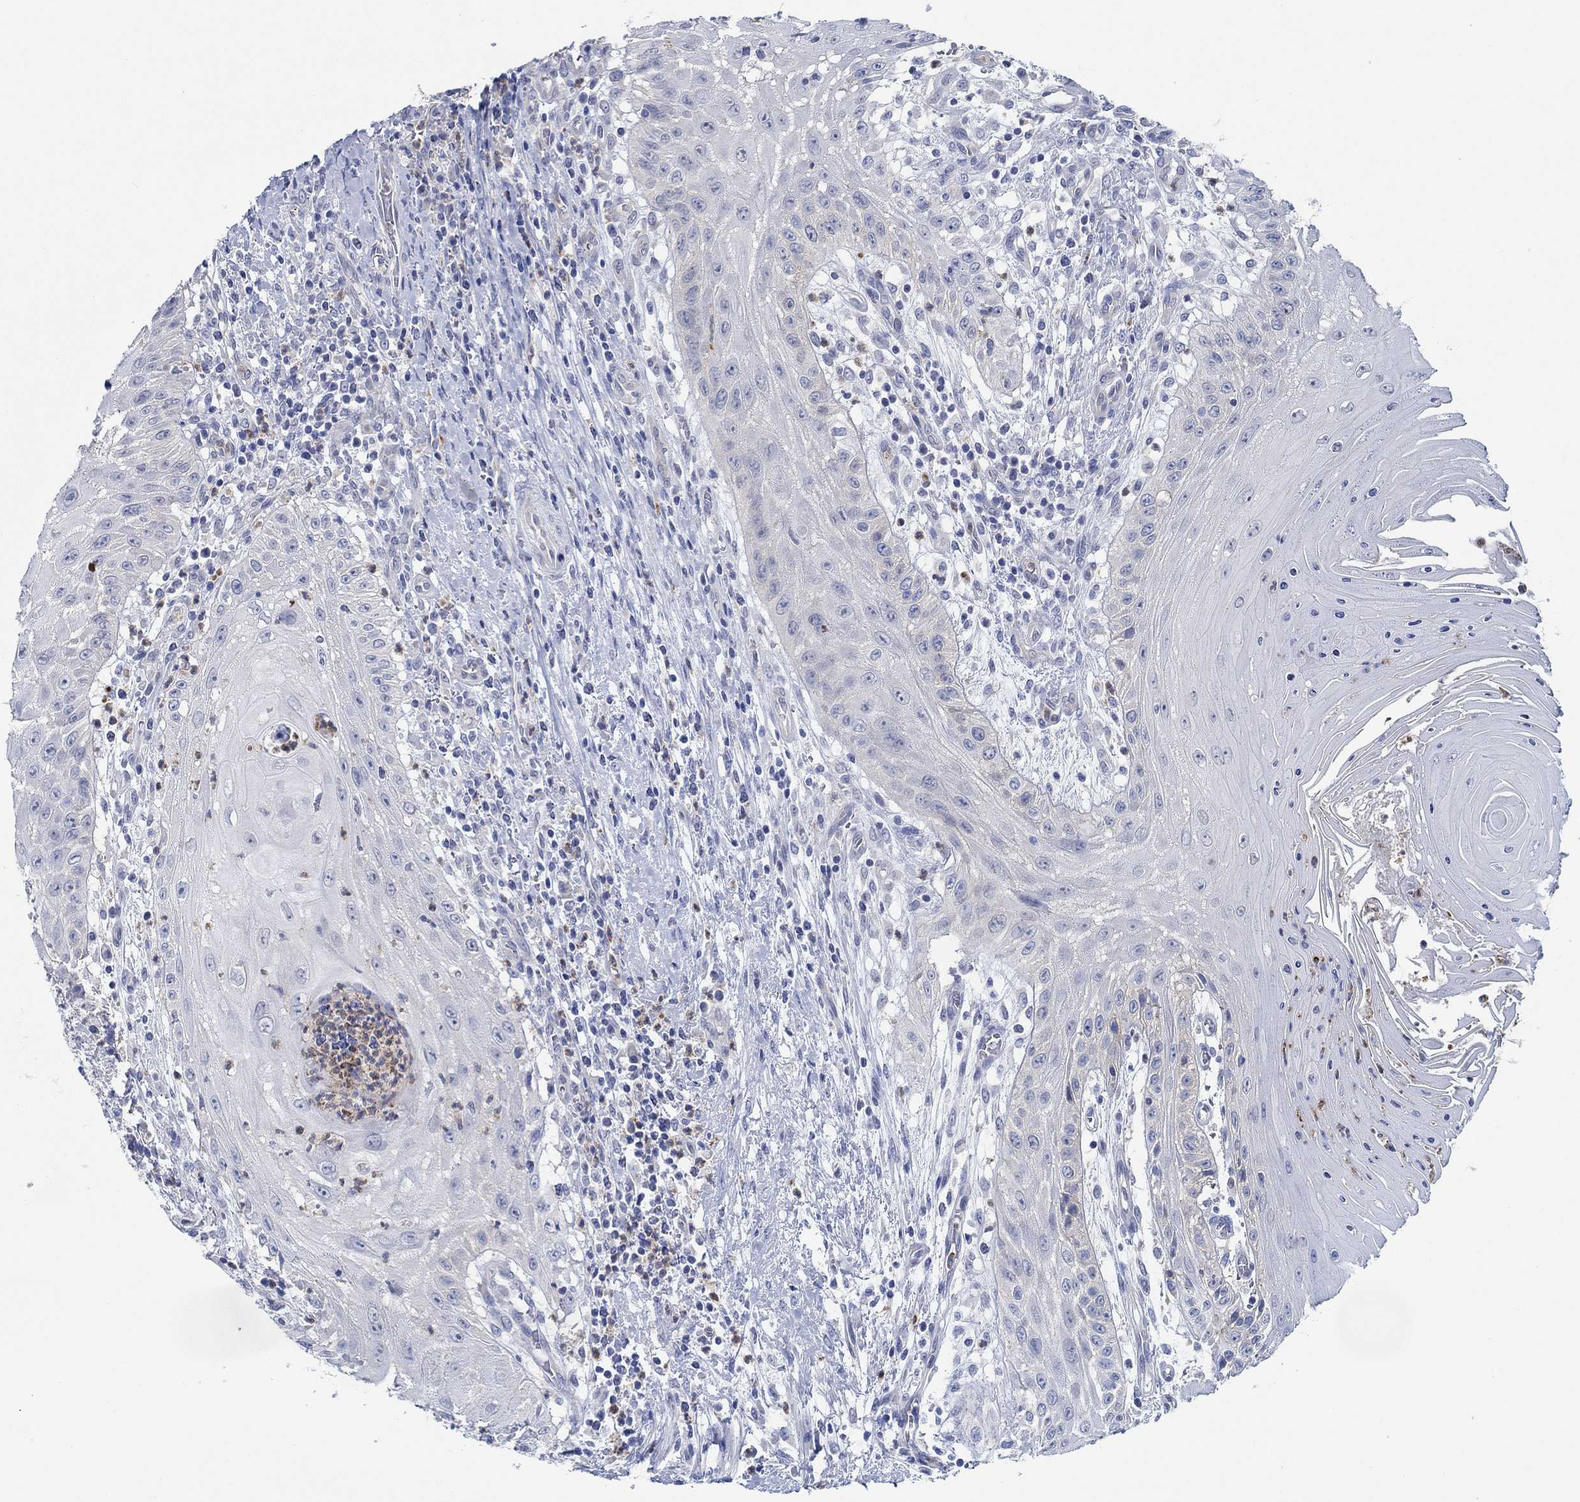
{"staining": {"intensity": "weak", "quantity": "<25%", "location": "cytoplasmic/membranous"}, "tissue": "head and neck cancer", "cell_type": "Tumor cells", "image_type": "cancer", "snomed": [{"axis": "morphology", "description": "Squamous cell carcinoma, NOS"}, {"axis": "topography", "description": "Oral tissue"}, {"axis": "topography", "description": "Head-Neck"}], "caption": "Protein analysis of head and neck cancer shows no significant staining in tumor cells. Brightfield microscopy of immunohistochemistry stained with DAB (3,3'-diaminobenzidine) (brown) and hematoxylin (blue), captured at high magnification.", "gene": "ZNF671", "patient": {"sex": "male", "age": 58}}